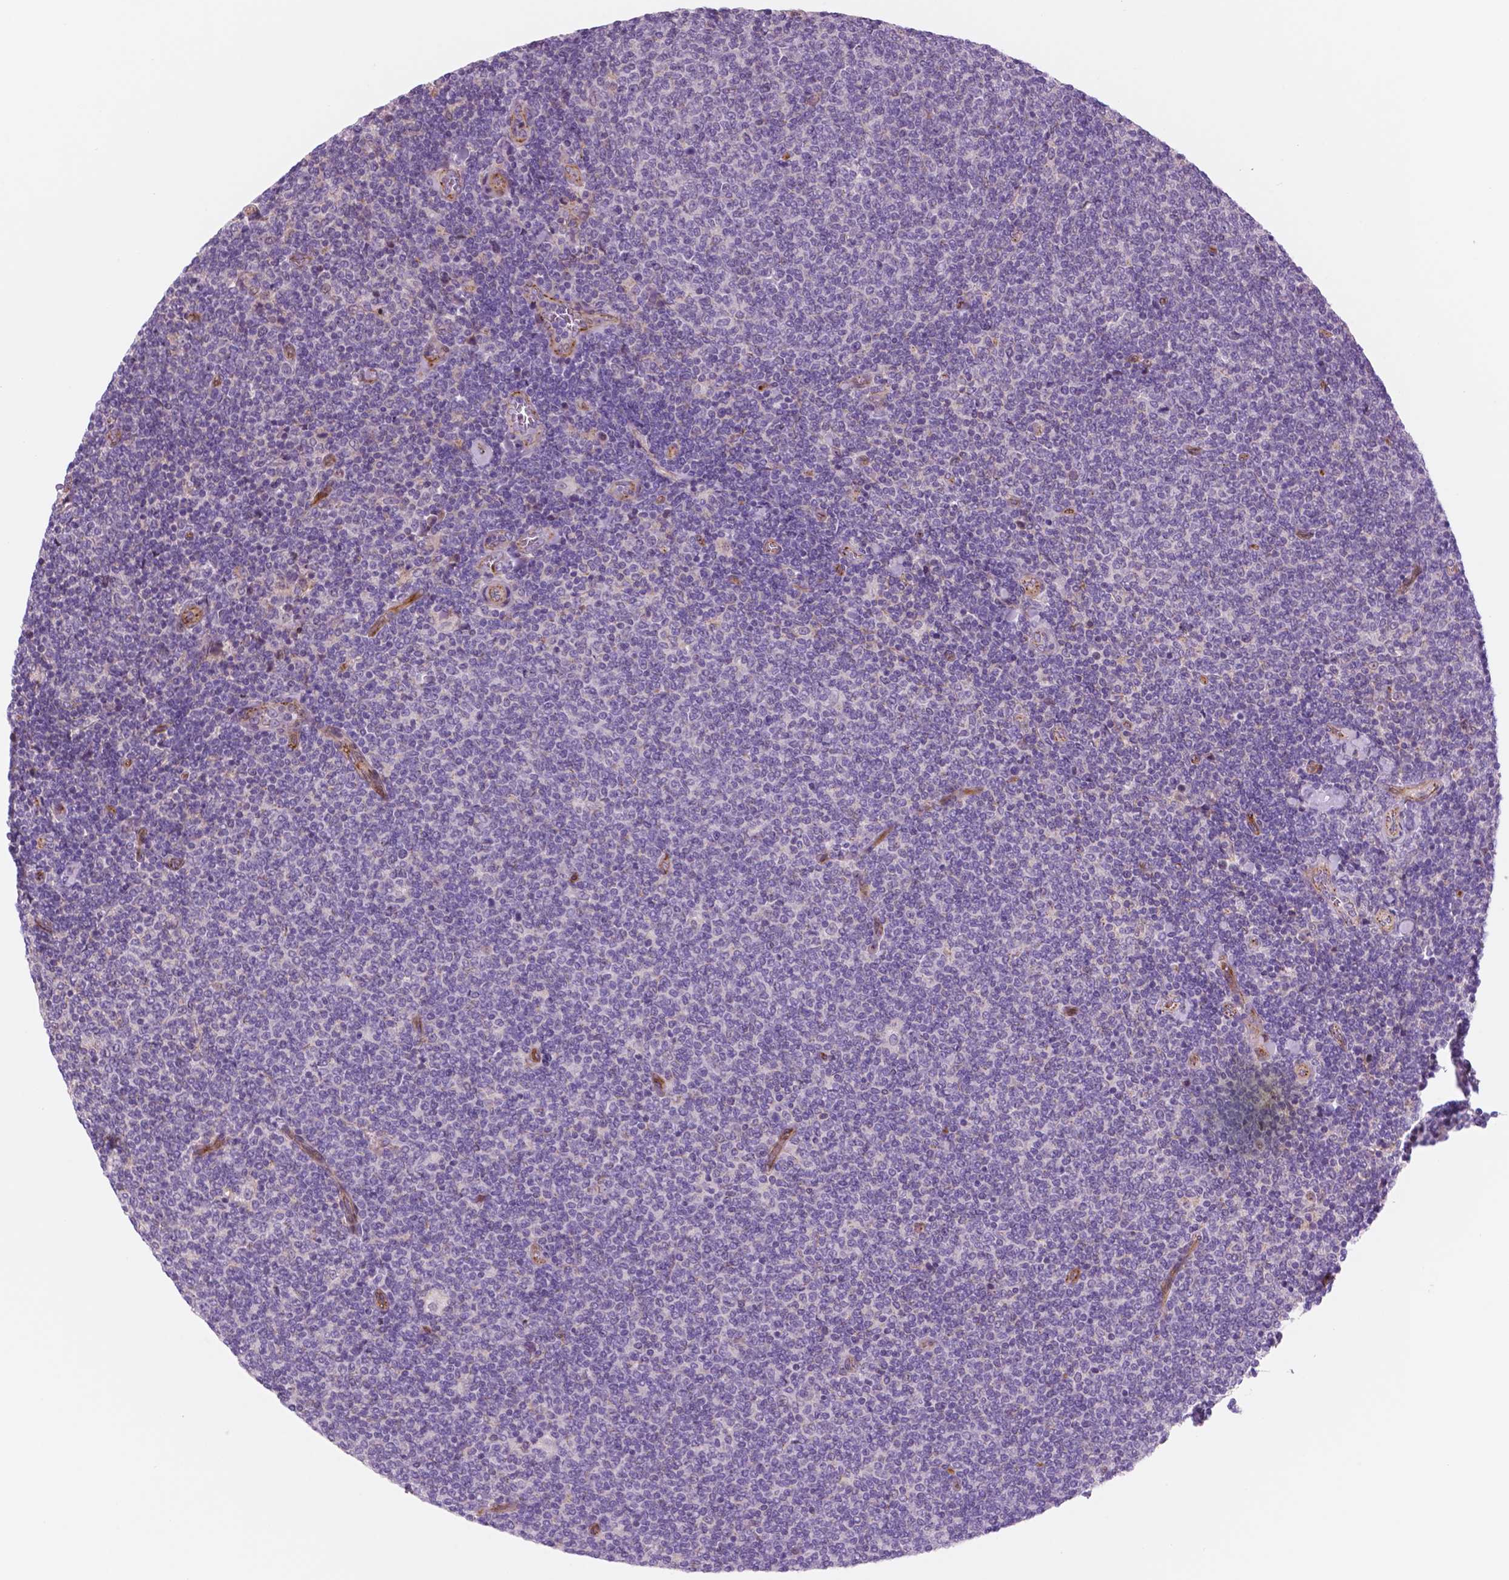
{"staining": {"intensity": "negative", "quantity": "none", "location": "none"}, "tissue": "lymphoma", "cell_type": "Tumor cells", "image_type": "cancer", "snomed": [{"axis": "morphology", "description": "Malignant lymphoma, non-Hodgkin's type, Low grade"}, {"axis": "topography", "description": "Lymph node"}], "caption": "Micrograph shows no significant protein staining in tumor cells of low-grade malignant lymphoma, non-Hodgkin's type.", "gene": "RND3", "patient": {"sex": "male", "age": 52}}